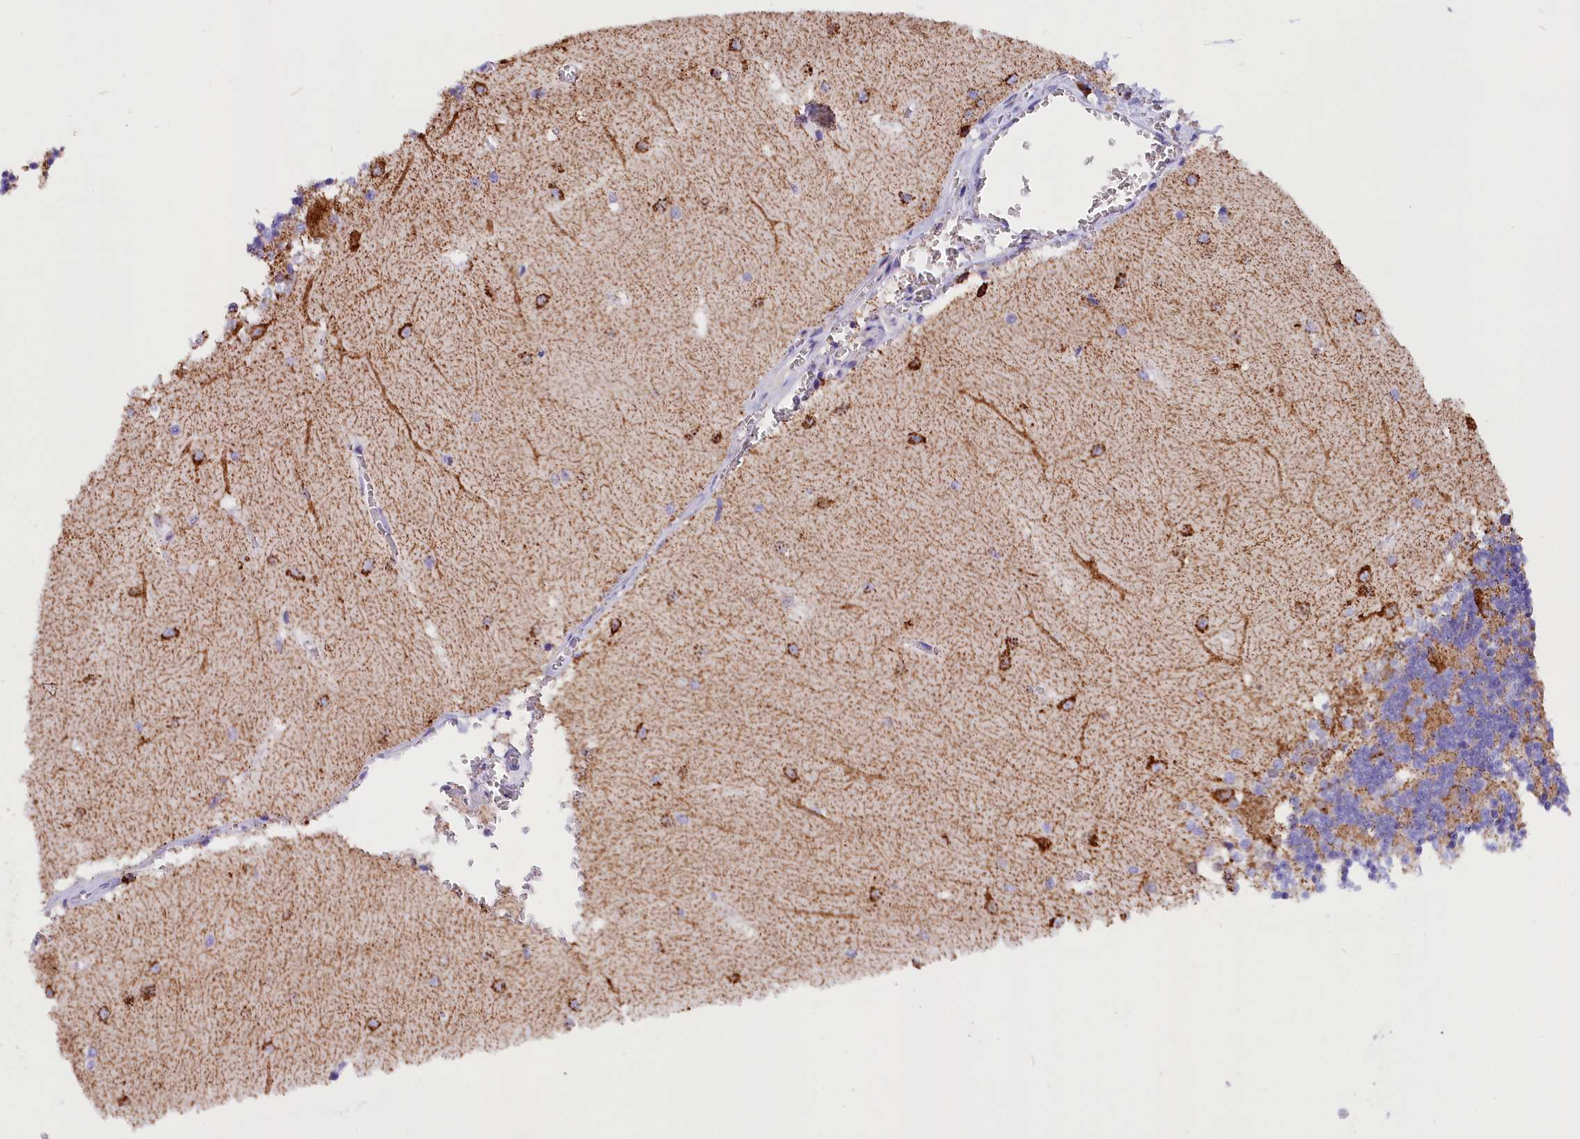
{"staining": {"intensity": "moderate", "quantity": ">75%", "location": "cytoplasmic/membranous"}, "tissue": "cerebellum", "cell_type": "Cells in granular layer", "image_type": "normal", "snomed": [{"axis": "morphology", "description": "Normal tissue, NOS"}, {"axis": "topography", "description": "Cerebellum"}], "caption": "IHC micrograph of unremarkable cerebellum: cerebellum stained using immunohistochemistry (IHC) demonstrates medium levels of moderate protein expression localized specifically in the cytoplasmic/membranous of cells in granular layer, appearing as a cytoplasmic/membranous brown color.", "gene": "ABAT", "patient": {"sex": "male", "age": 37}}